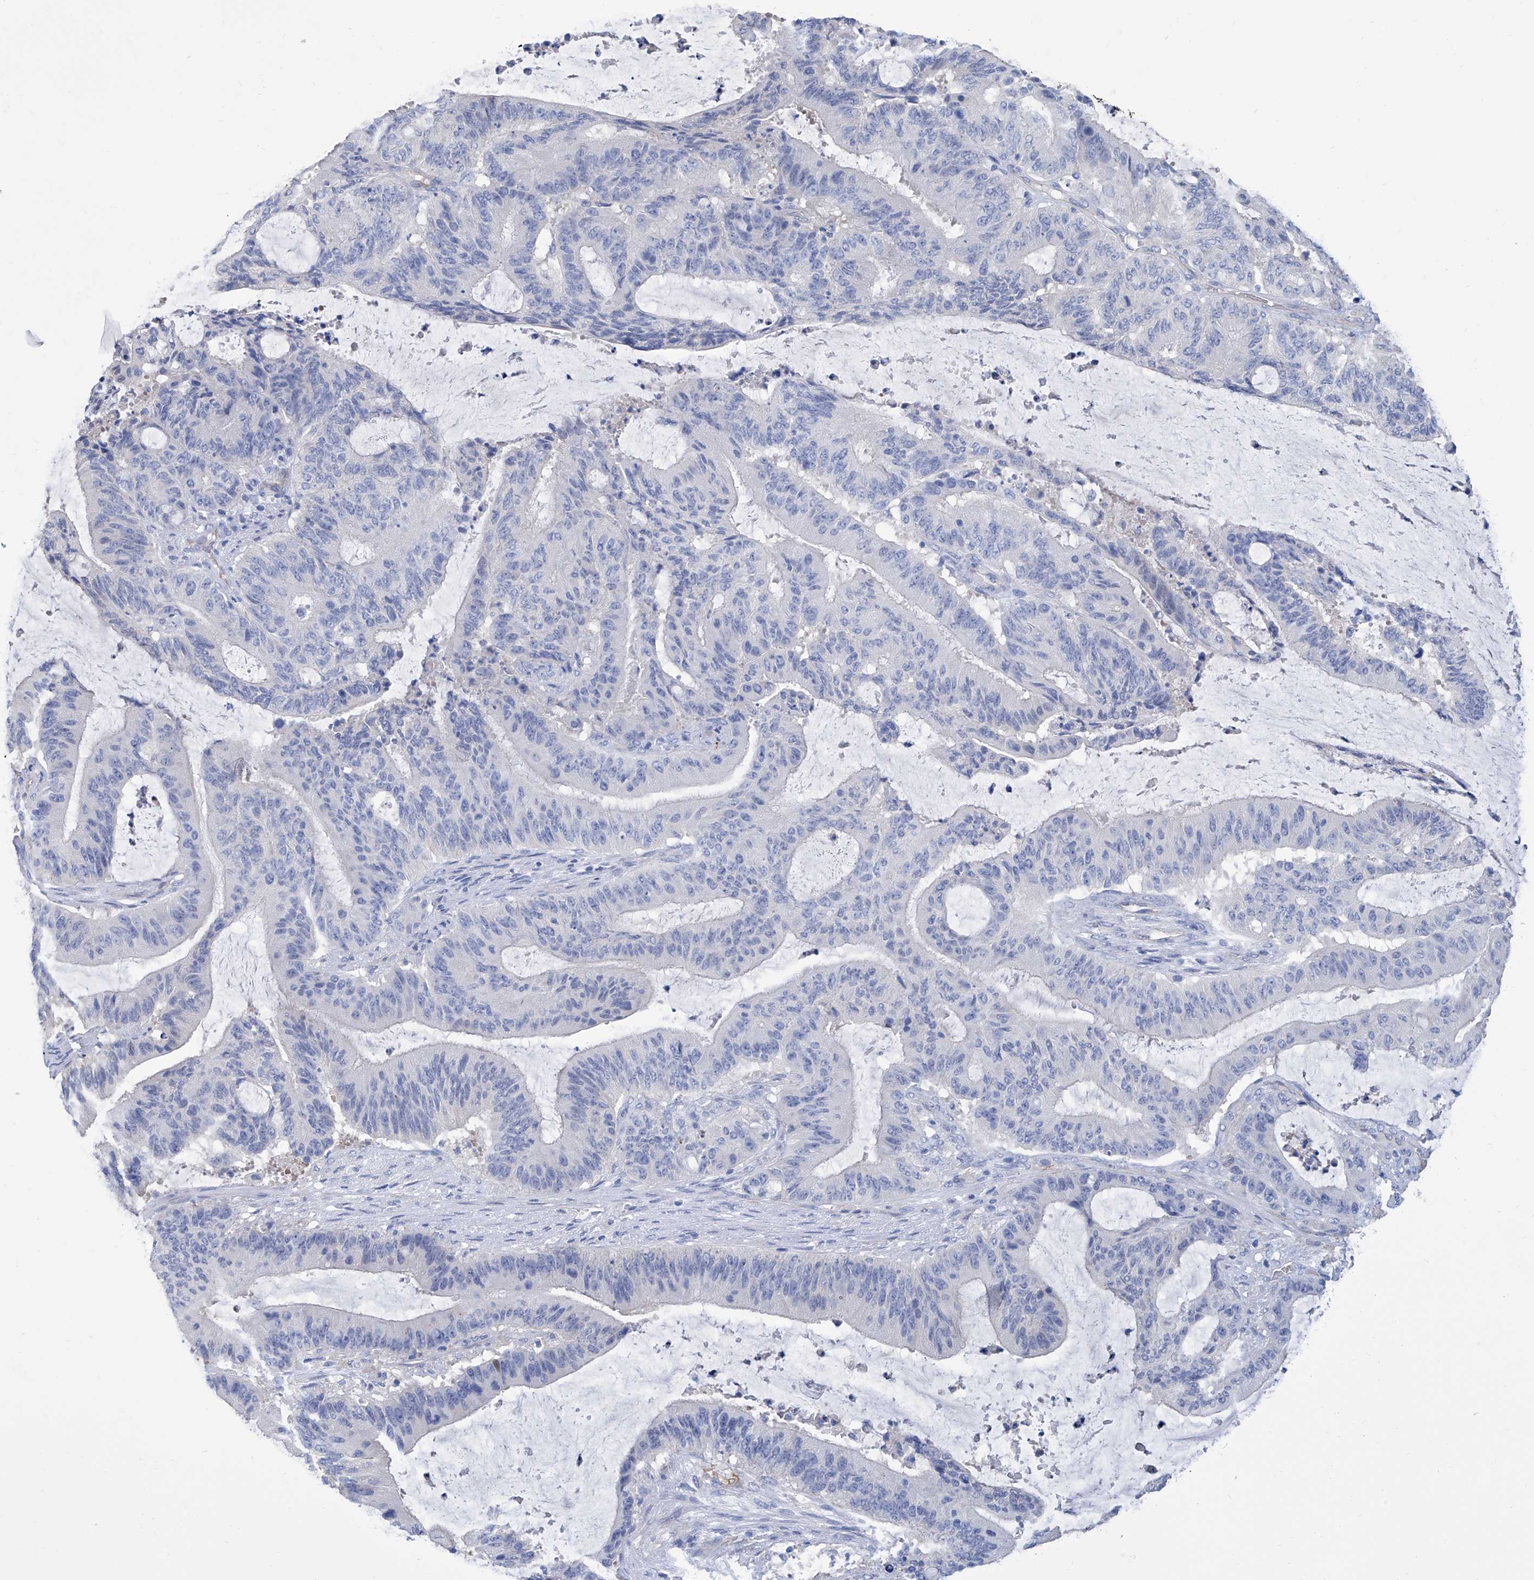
{"staining": {"intensity": "negative", "quantity": "none", "location": "none"}, "tissue": "liver cancer", "cell_type": "Tumor cells", "image_type": "cancer", "snomed": [{"axis": "morphology", "description": "Normal tissue, NOS"}, {"axis": "morphology", "description": "Cholangiocarcinoma"}, {"axis": "topography", "description": "Liver"}, {"axis": "topography", "description": "Peripheral nerve tissue"}], "caption": "Tumor cells show no significant staining in liver cancer (cholangiocarcinoma).", "gene": "SMS", "patient": {"sex": "female", "age": 73}}